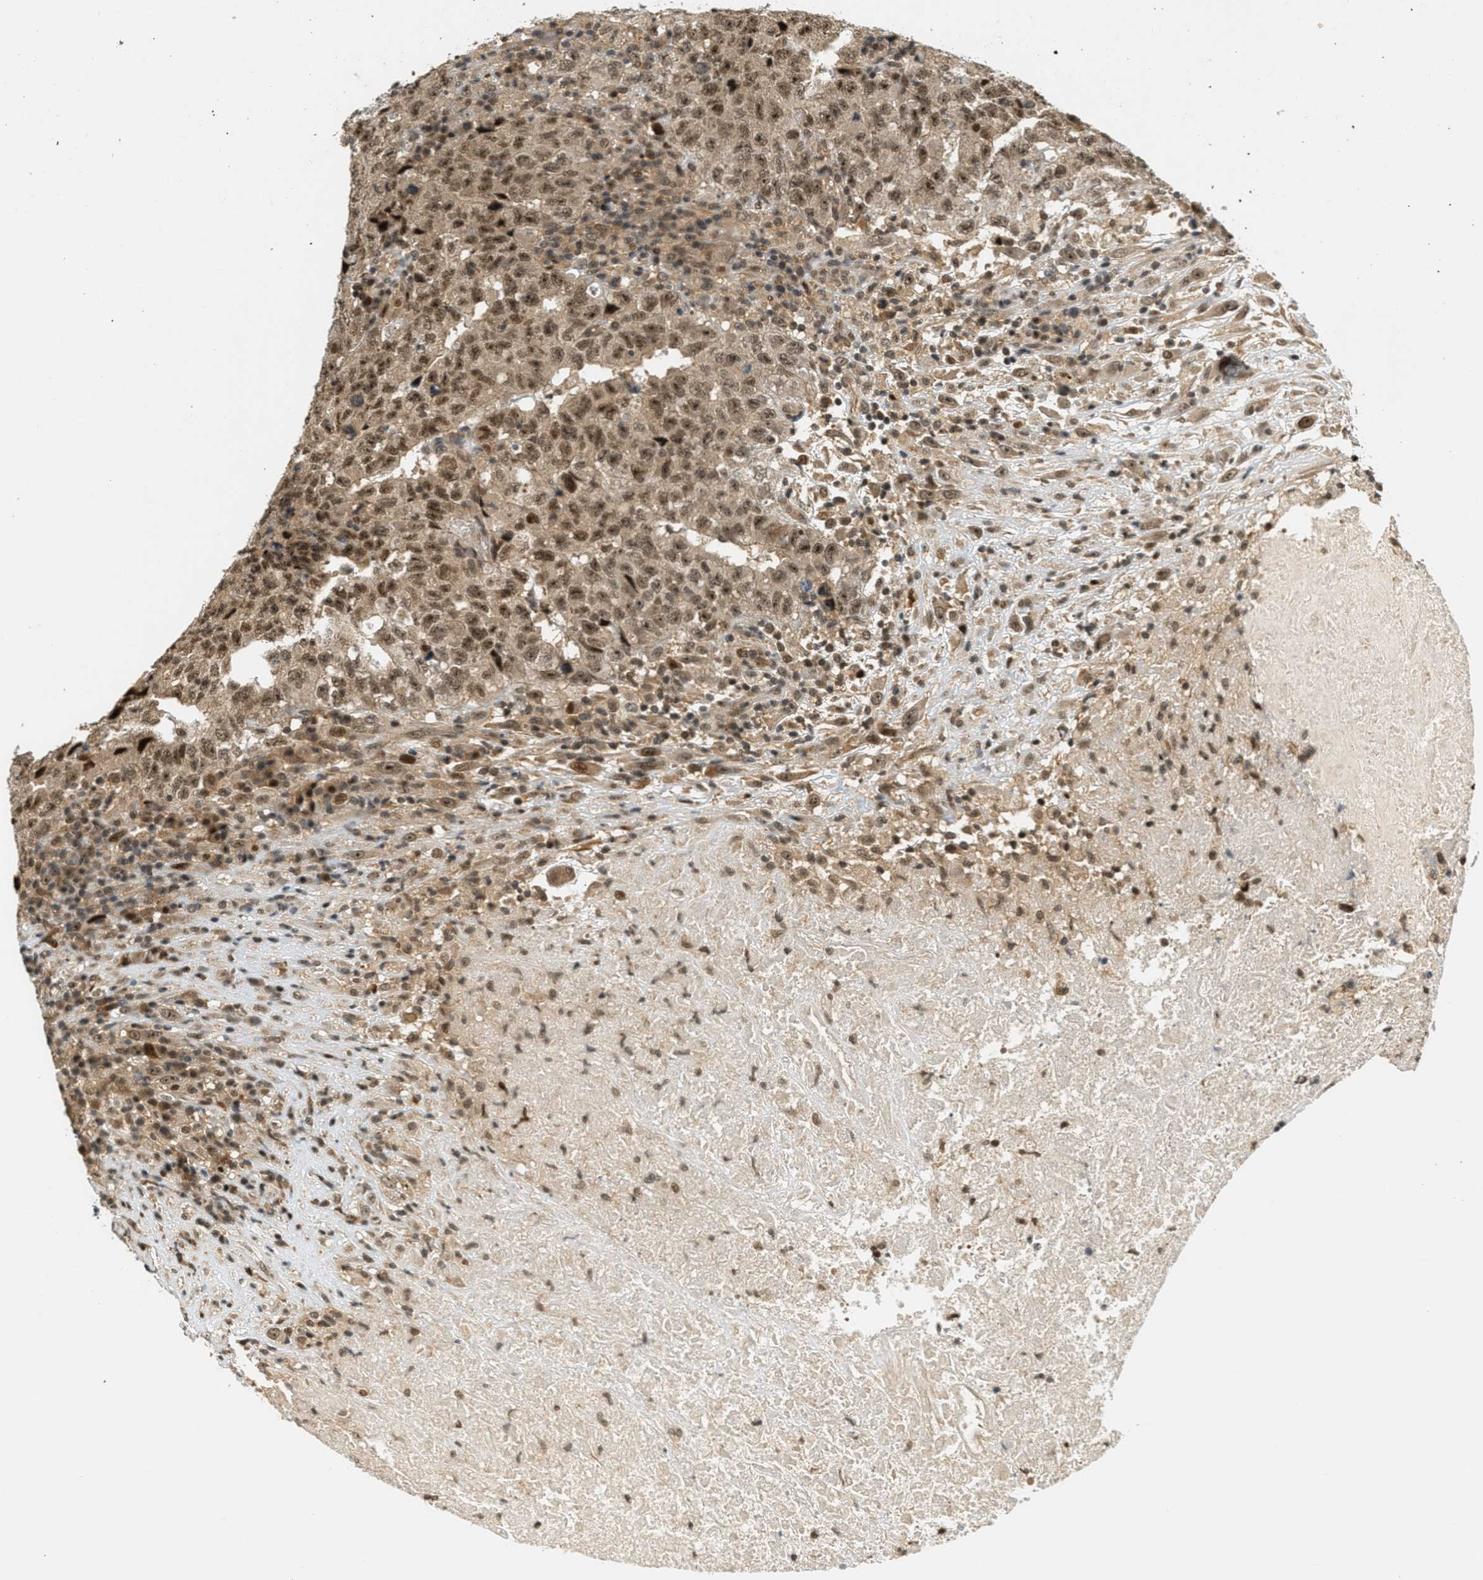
{"staining": {"intensity": "moderate", "quantity": ">75%", "location": "cytoplasmic/membranous,nuclear"}, "tissue": "testis cancer", "cell_type": "Tumor cells", "image_type": "cancer", "snomed": [{"axis": "morphology", "description": "Necrosis, NOS"}, {"axis": "morphology", "description": "Carcinoma, Embryonal, NOS"}, {"axis": "topography", "description": "Testis"}], "caption": "The photomicrograph reveals immunohistochemical staining of embryonal carcinoma (testis). There is moderate cytoplasmic/membranous and nuclear expression is identified in approximately >75% of tumor cells. (IHC, brightfield microscopy, high magnification).", "gene": "FOXM1", "patient": {"sex": "male", "age": 19}}